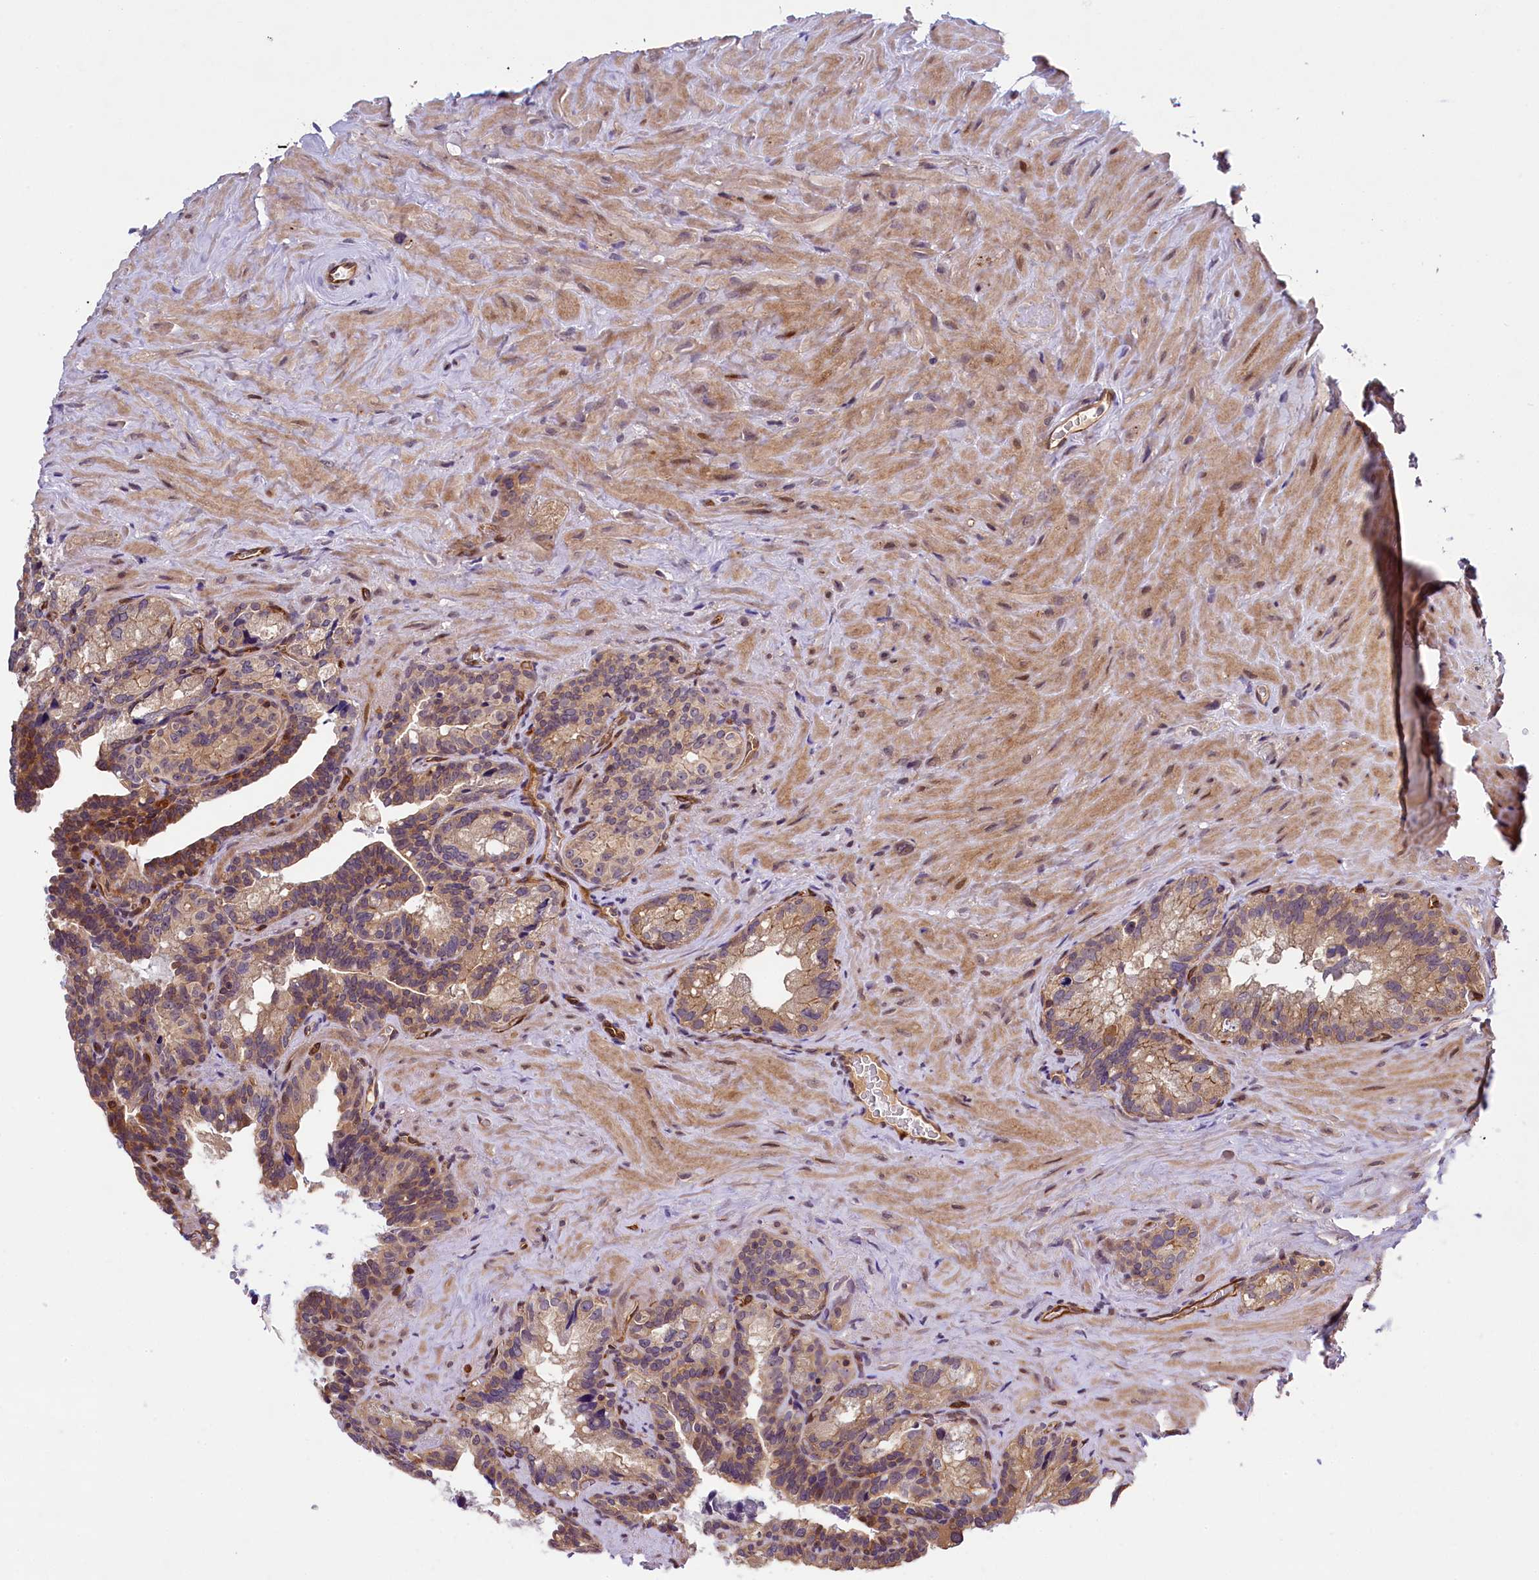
{"staining": {"intensity": "moderate", "quantity": ">75%", "location": "cytoplasmic/membranous"}, "tissue": "seminal vesicle", "cell_type": "Glandular cells", "image_type": "normal", "snomed": [{"axis": "morphology", "description": "Normal tissue, NOS"}, {"axis": "topography", "description": "Seminal veicle"}], "caption": "This photomicrograph demonstrates IHC staining of benign human seminal vesicle, with medium moderate cytoplasmic/membranous positivity in approximately >75% of glandular cells.", "gene": "SNRK", "patient": {"sex": "male", "age": 68}}